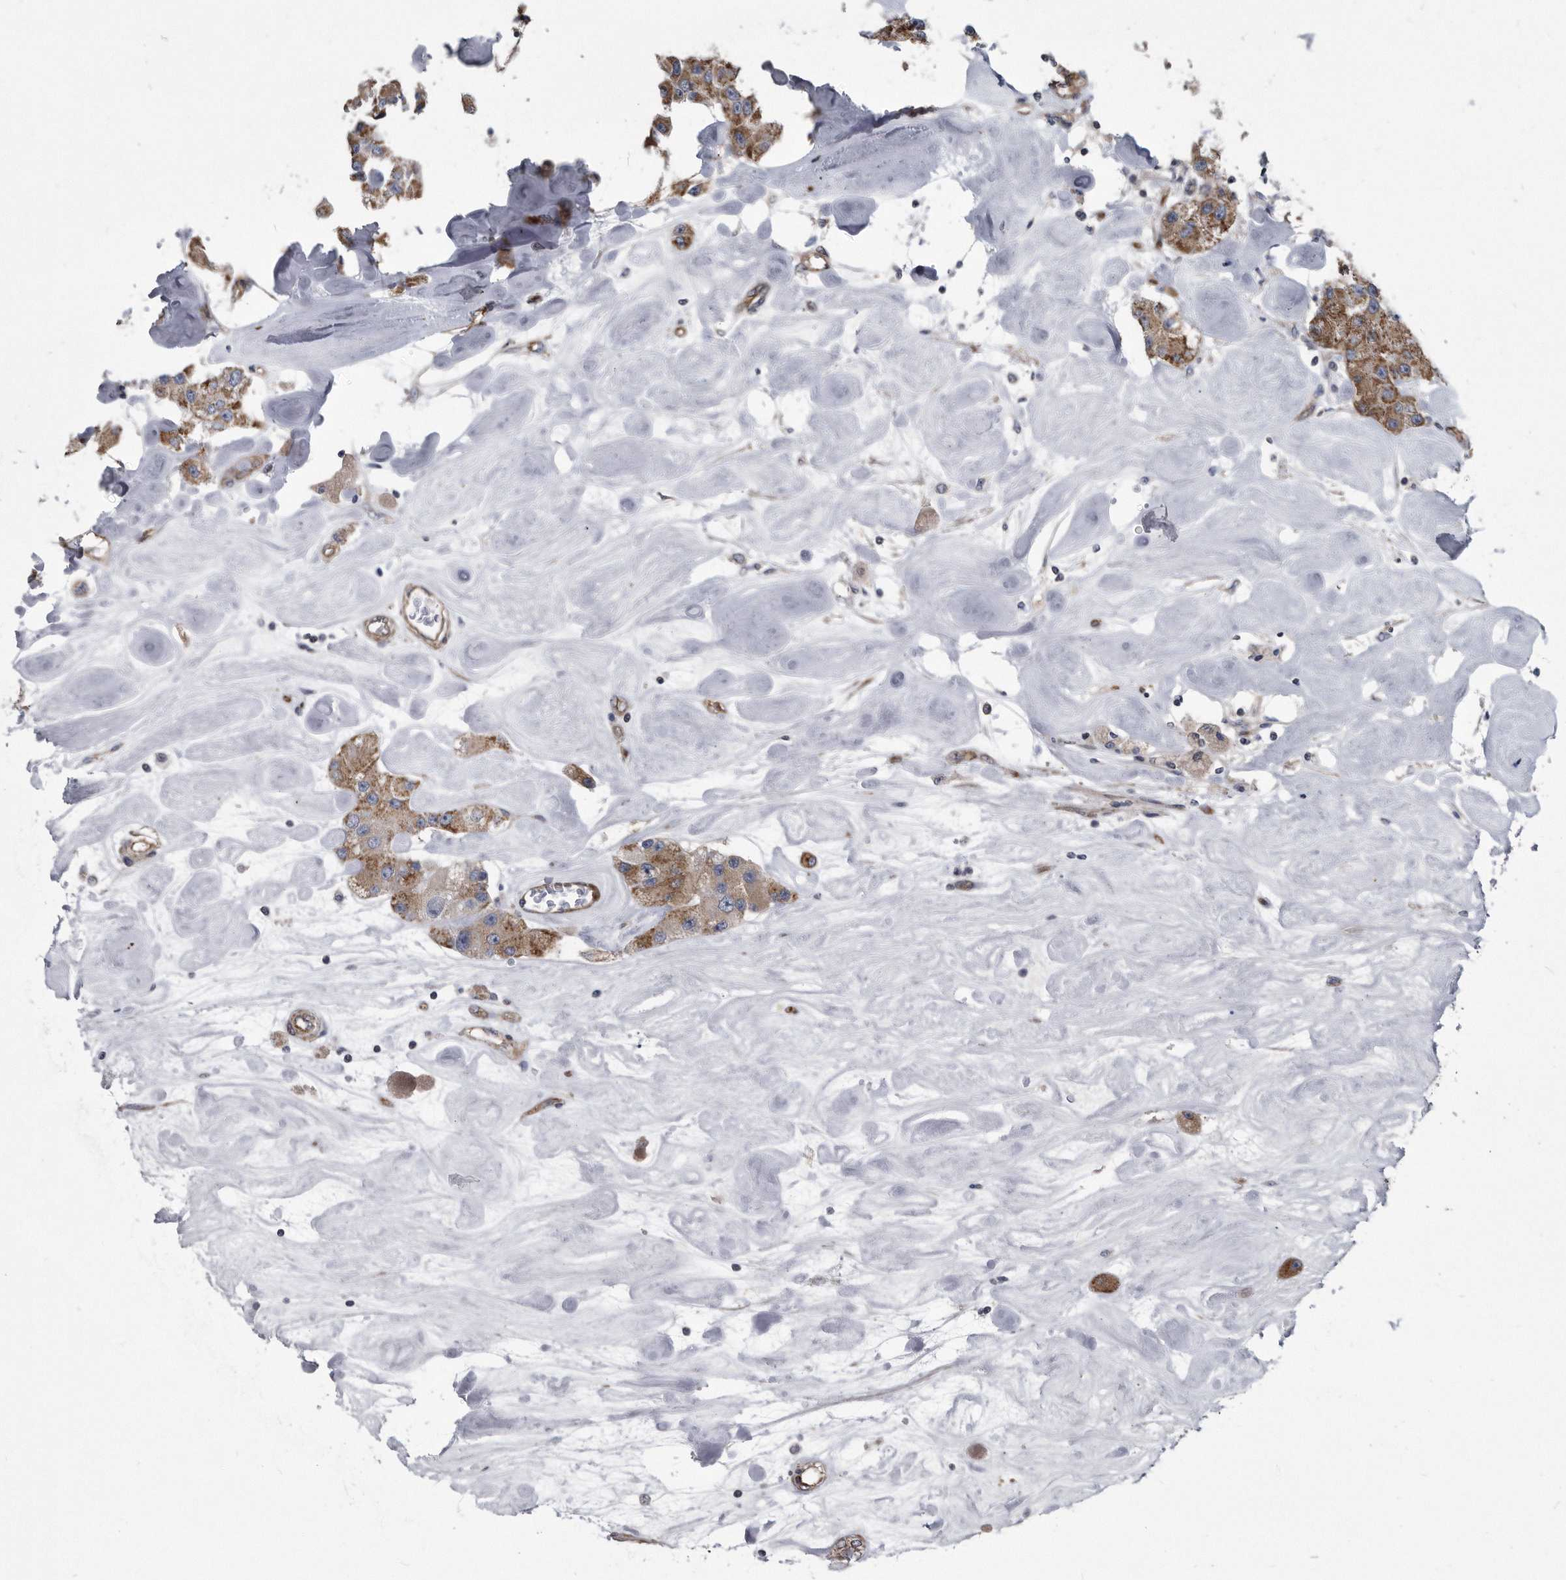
{"staining": {"intensity": "moderate", "quantity": ">75%", "location": "cytoplasmic/membranous"}, "tissue": "carcinoid", "cell_type": "Tumor cells", "image_type": "cancer", "snomed": [{"axis": "morphology", "description": "Carcinoid, malignant, NOS"}, {"axis": "topography", "description": "Pancreas"}], "caption": "Protein expression analysis of carcinoid (malignant) displays moderate cytoplasmic/membranous expression in approximately >75% of tumor cells. (brown staining indicates protein expression, while blue staining denotes nuclei).", "gene": "ARMCX1", "patient": {"sex": "male", "age": 41}}